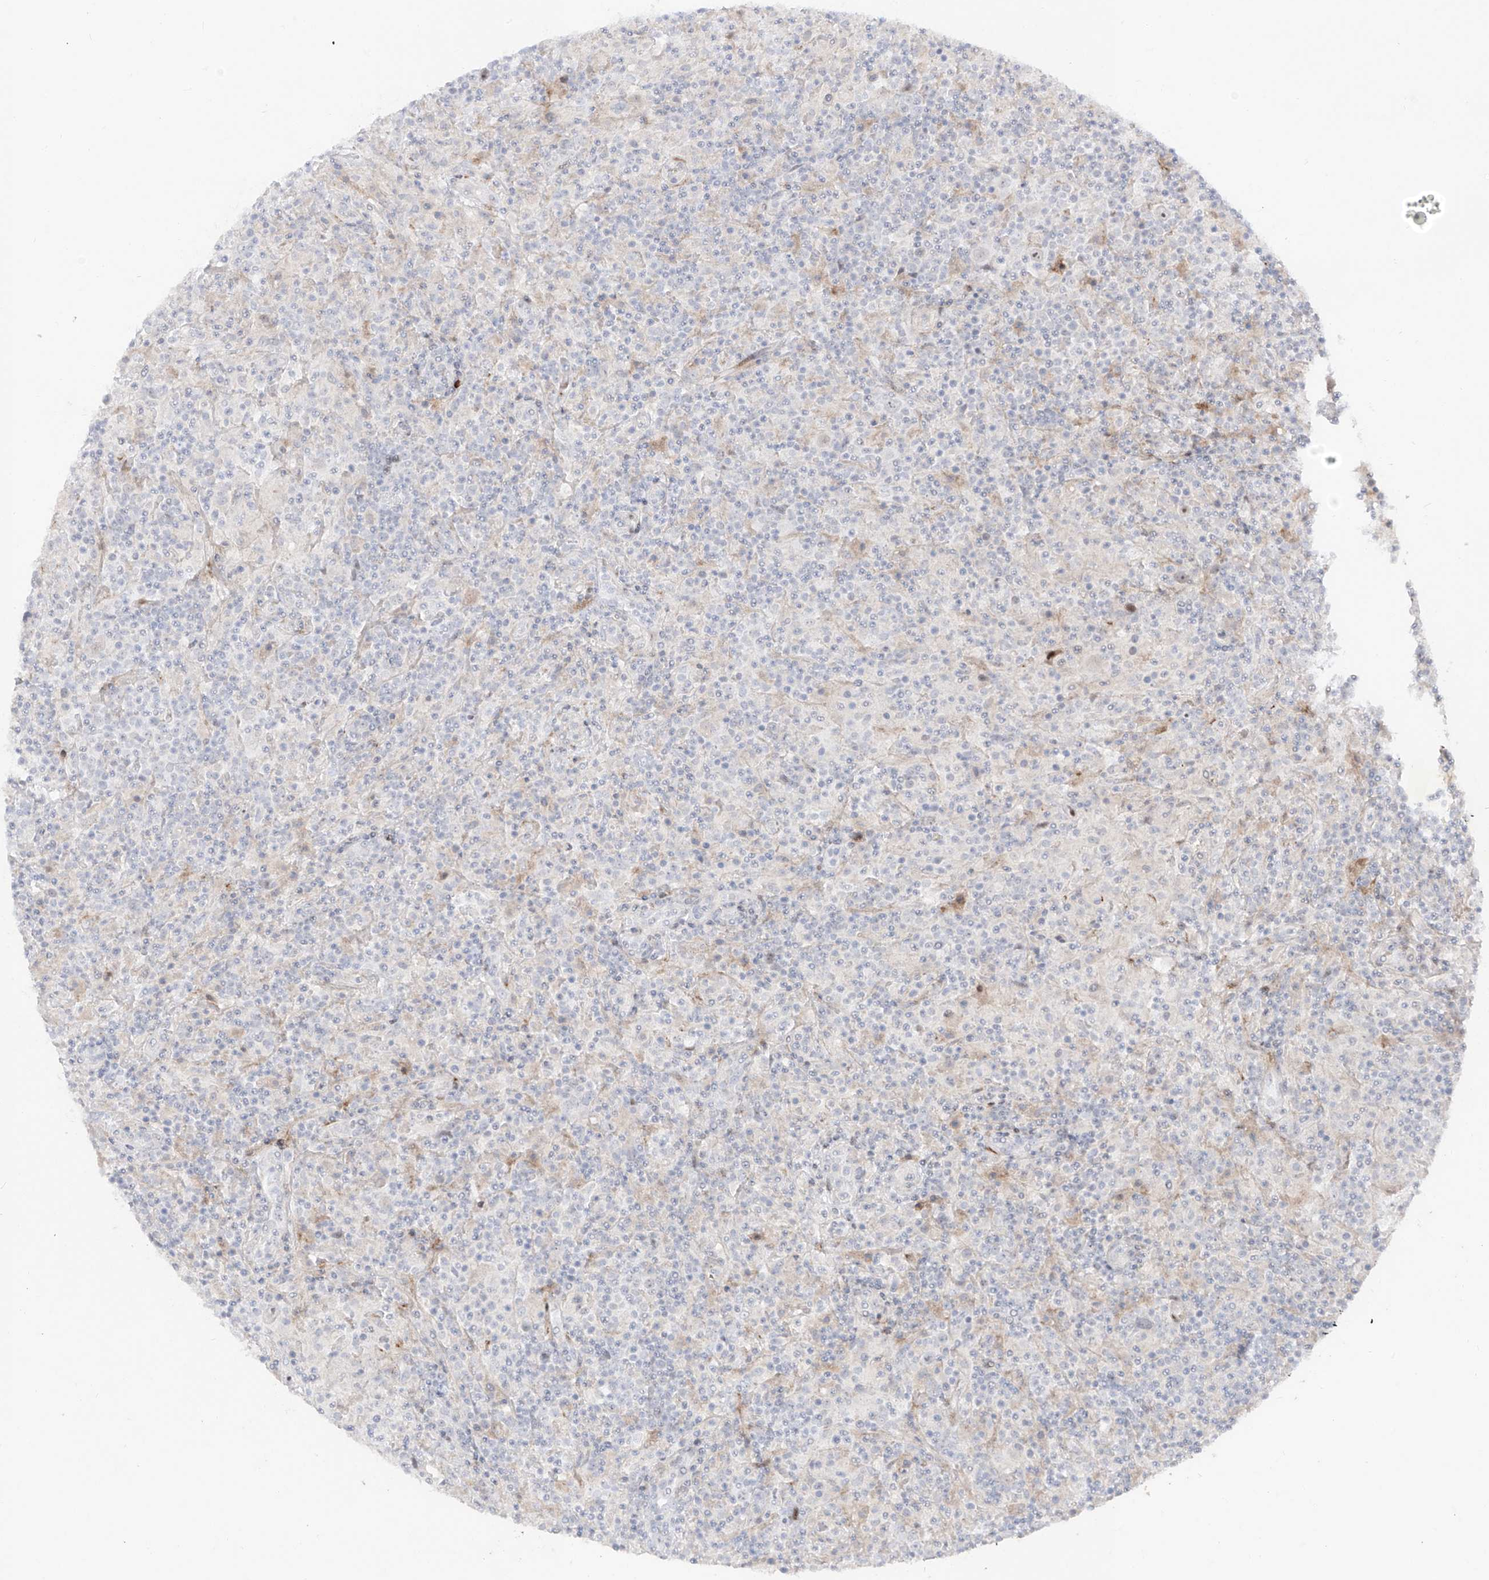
{"staining": {"intensity": "weak", "quantity": "<25%", "location": "nuclear"}, "tissue": "lymphoma", "cell_type": "Tumor cells", "image_type": "cancer", "snomed": [{"axis": "morphology", "description": "Hodgkin's disease, NOS"}, {"axis": "topography", "description": "Lymph node"}], "caption": "Immunohistochemistry photomicrograph of human lymphoma stained for a protein (brown), which demonstrates no expression in tumor cells. (Brightfield microscopy of DAB (3,3'-diaminobenzidine) IHC at high magnification).", "gene": "ZNF180", "patient": {"sex": "male", "age": 70}}